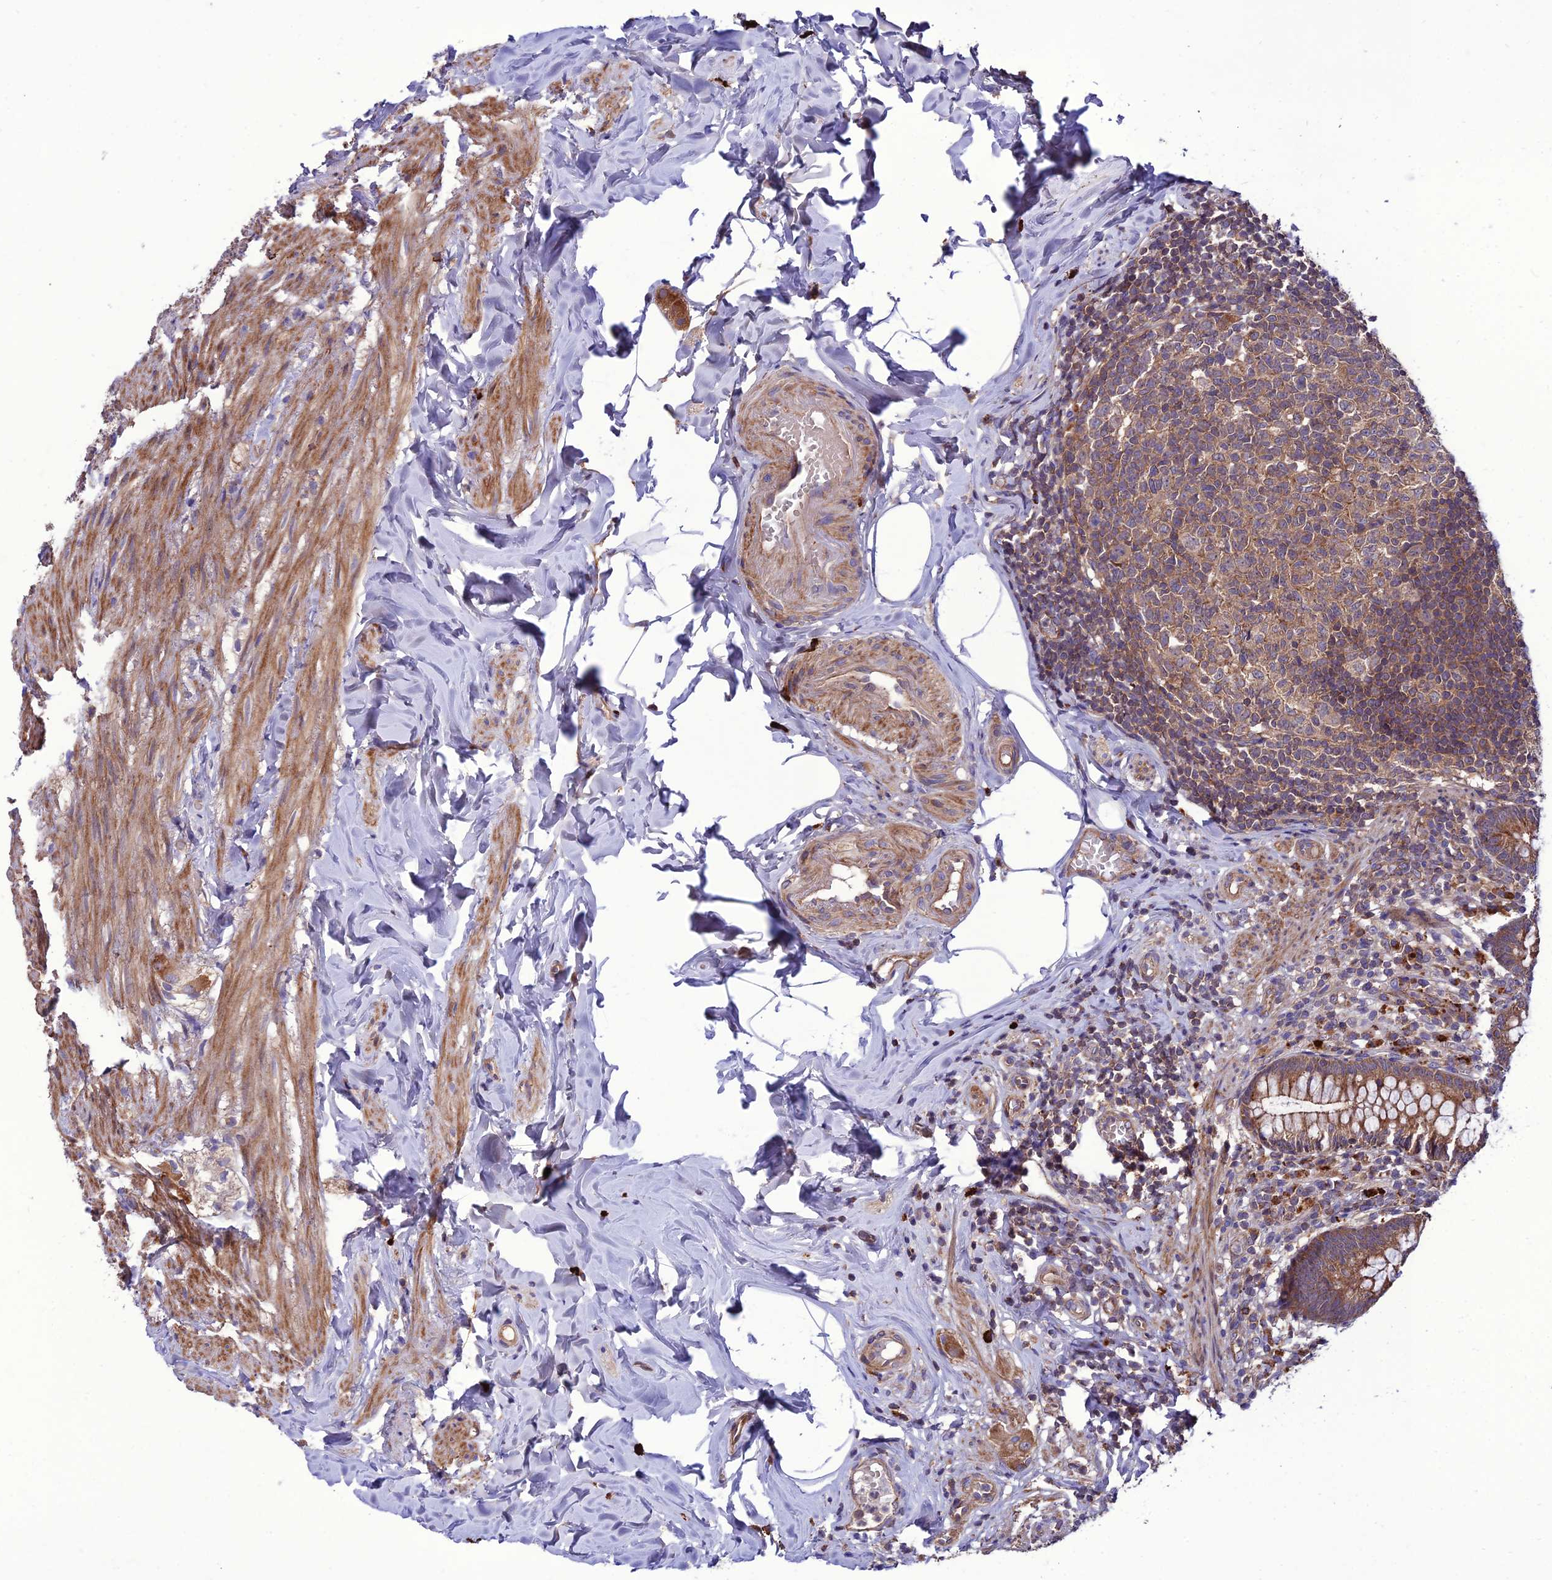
{"staining": {"intensity": "strong", "quantity": ">75%", "location": "cytoplasmic/membranous"}, "tissue": "appendix", "cell_type": "Glandular cells", "image_type": "normal", "snomed": [{"axis": "morphology", "description": "Normal tissue, NOS"}, {"axis": "topography", "description": "Appendix"}], "caption": "A brown stain labels strong cytoplasmic/membranous positivity of a protein in glandular cells of benign appendix. Nuclei are stained in blue.", "gene": "PPIL3", "patient": {"sex": "male", "age": 55}}